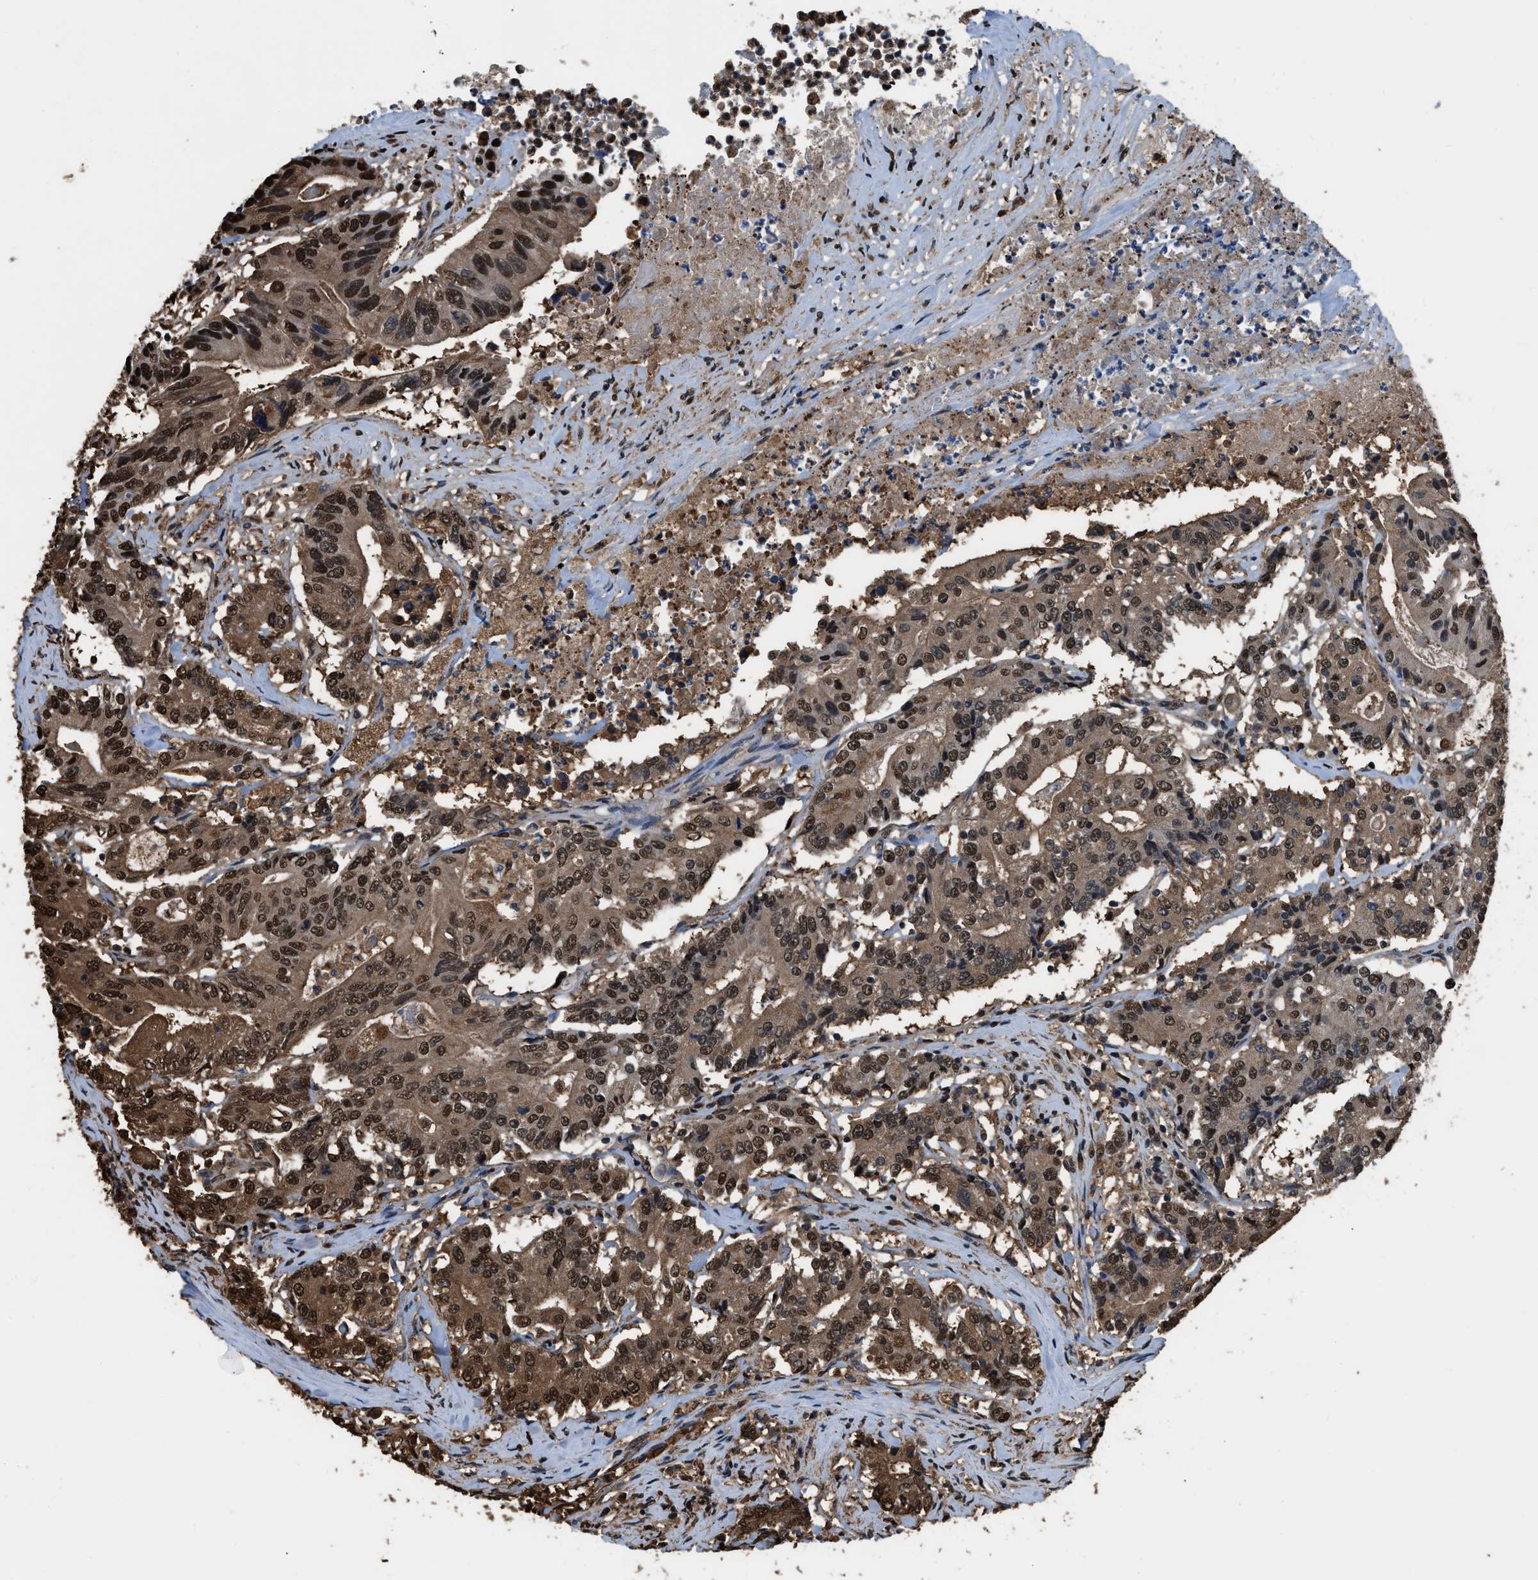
{"staining": {"intensity": "moderate", "quantity": ">75%", "location": "cytoplasmic/membranous,nuclear"}, "tissue": "colorectal cancer", "cell_type": "Tumor cells", "image_type": "cancer", "snomed": [{"axis": "morphology", "description": "Adenocarcinoma, NOS"}, {"axis": "topography", "description": "Colon"}], "caption": "Immunohistochemical staining of colorectal cancer (adenocarcinoma) reveals moderate cytoplasmic/membranous and nuclear protein staining in approximately >75% of tumor cells. (IHC, brightfield microscopy, high magnification).", "gene": "FNTA", "patient": {"sex": "female", "age": 77}}